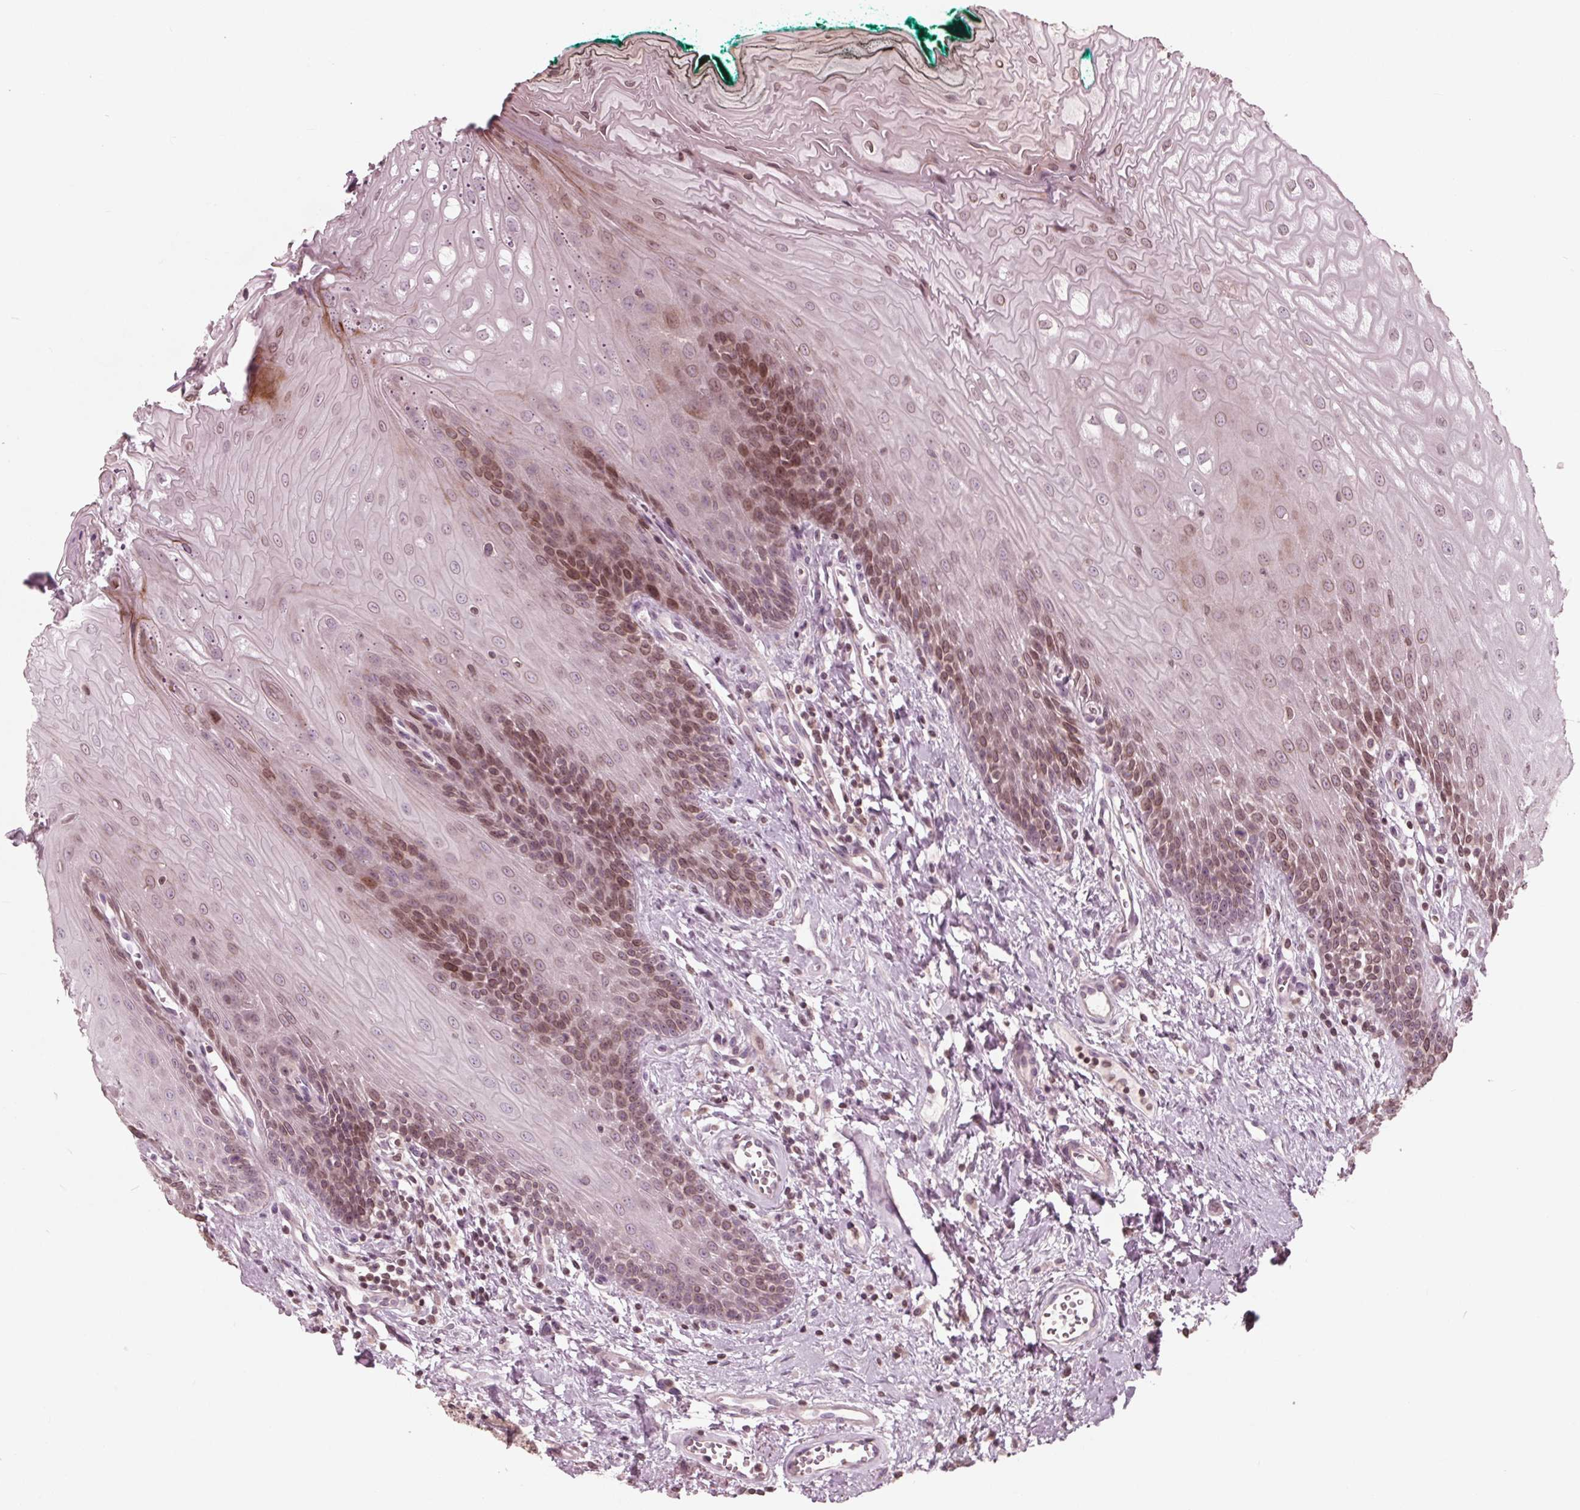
{"staining": {"intensity": "moderate", "quantity": "25%-75%", "location": "nuclear"}, "tissue": "oral mucosa", "cell_type": "Squamous epithelial cells", "image_type": "normal", "snomed": [{"axis": "morphology", "description": "Normal tissue, NOS"}, {"axis": "topography", "description": "Oral tissue"}], "caption": "Immunohistochemistry (IHC) micrograph of unremarkable oral mucosa stained for a protein (brown), which shows medium levels of moderate nuclear staining in approximately 25%-75% of squamous epithelial cells.", "gene": "NUP210", "patient": {"sex": "female", "age": 68}}